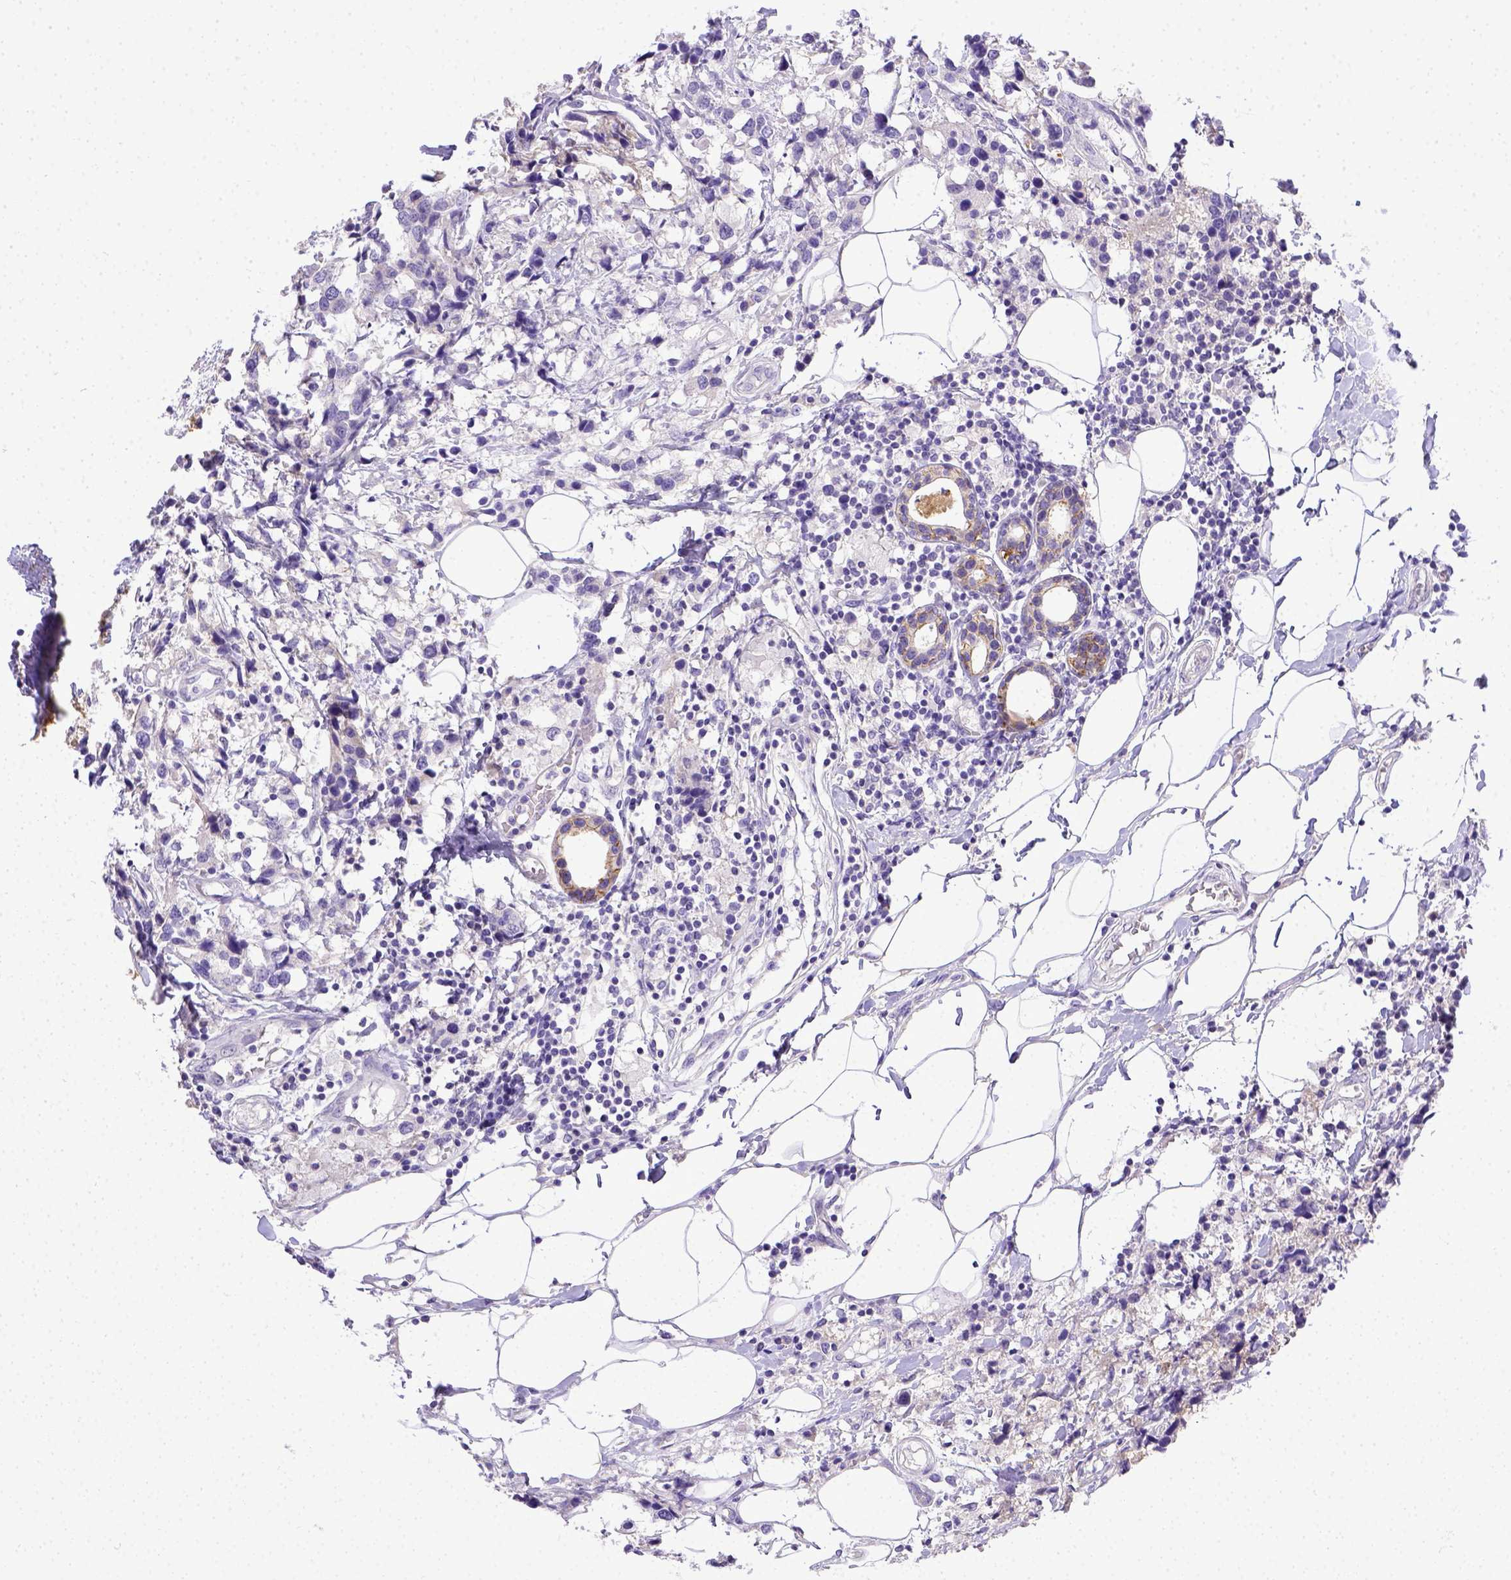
{"staining": {"intensity": "negative", "quantity": "none", "location": "none"}, "tissue": "breast cancer", "cell_type": "Tumor cells", "image_type": "cancer", "snomed": [{"axis": "morphology", "description": "Lobular carcinoma"}, {"axis": "topography", "description": "Breast"}], "caption": "Immunohistochemistry histopathology image of neoplastic tissue: human lobular carcinoma (breast) stained with DAB exhibits no significant protein positivity in tumor cells.", "gene": "BTN1A1", "patient": {"sex": "female", "age": 59}}